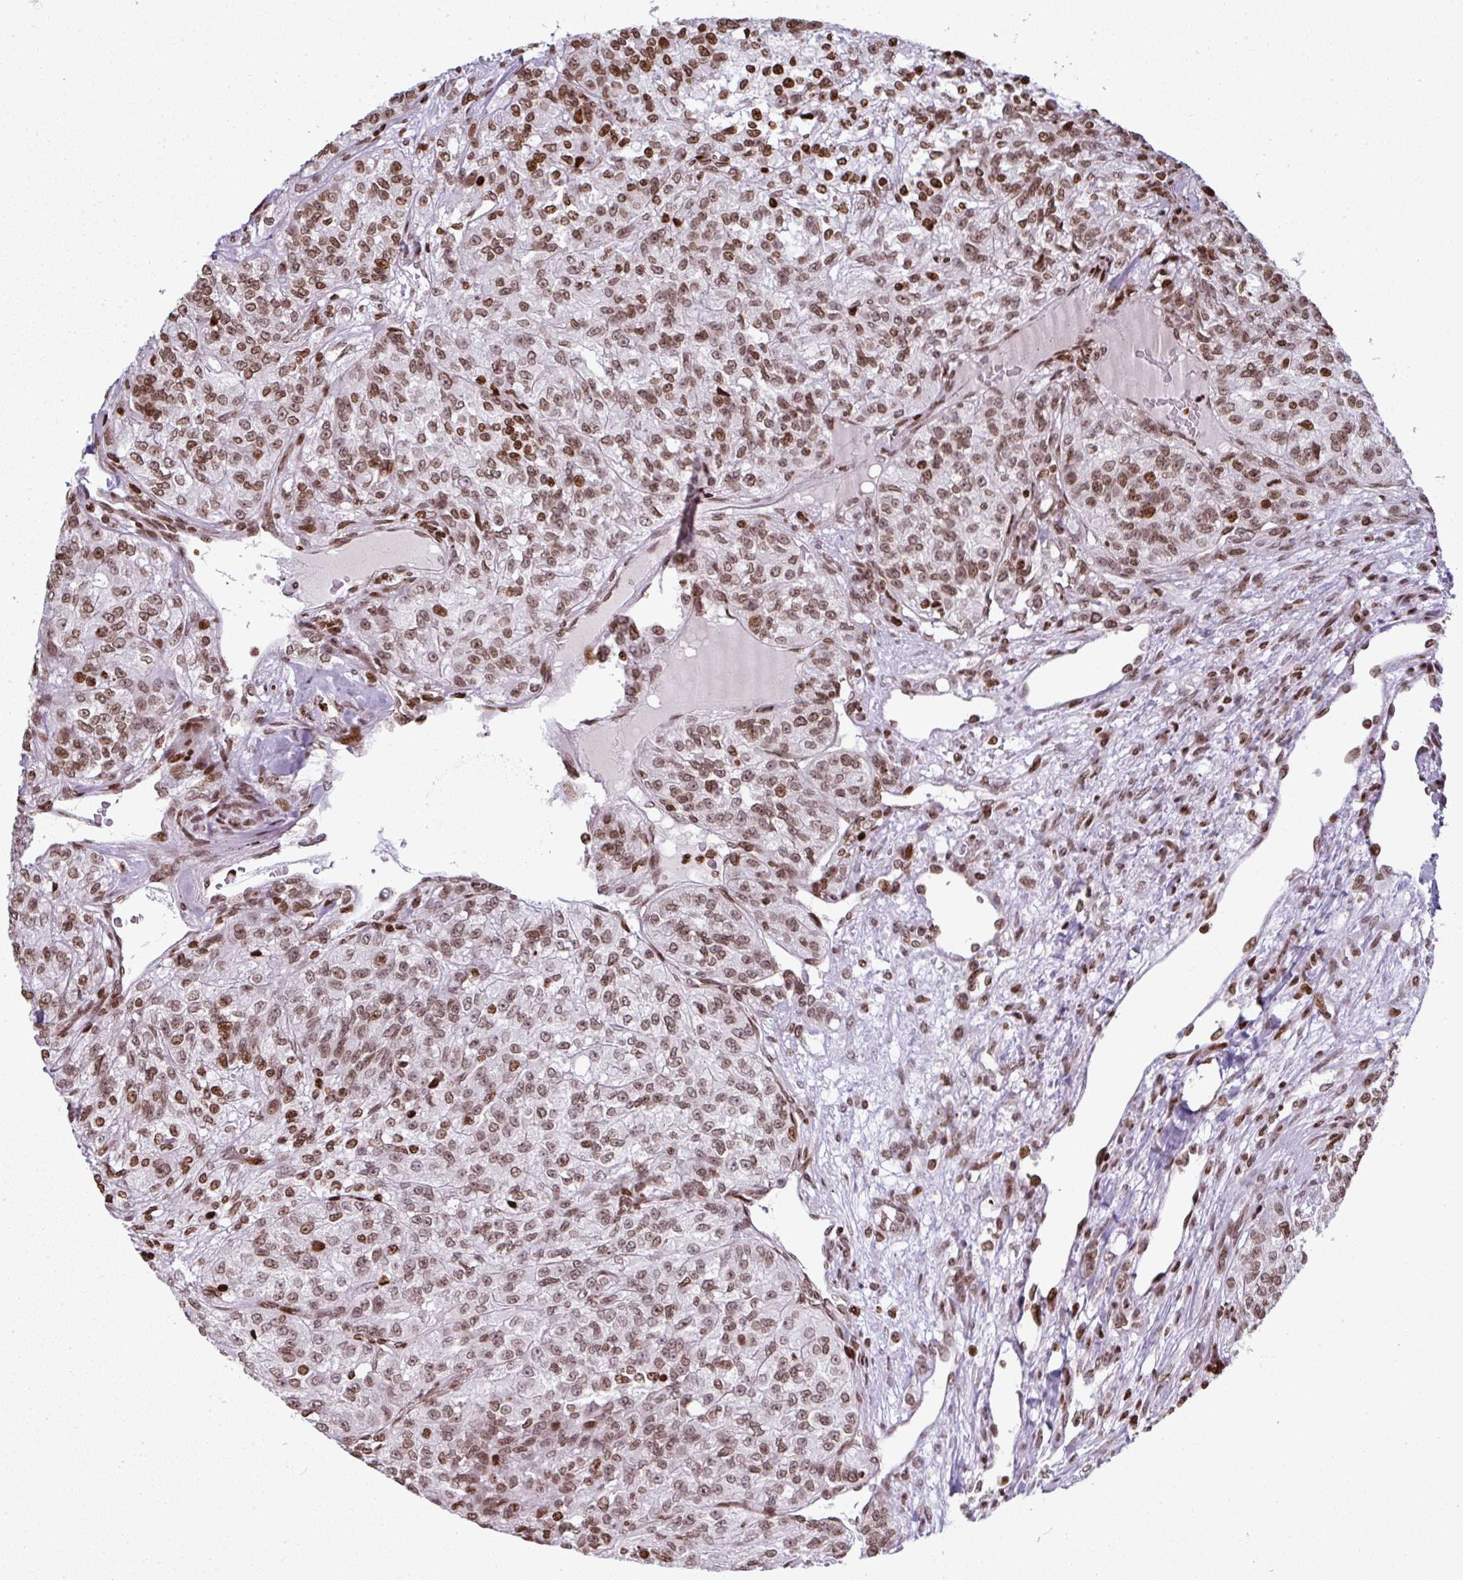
{"staining": {"intensity": "moderate", "quantity": ">75%", "location": "nuclear"}, "tissue": "renal cancer", "cell_type": "Tumor cells", "image_type": "cancer", "snomed": [{"axis": "morphology", "description": "Adenocarcinoma, NOS"}, {"axis": "topography", "description": "Kidney"}], "caption": "Moderate nuclear expression for a protein is appreciated in approximately >75% of tumor cells of renal cancer (adenocarcinoma) using immunohistochemistry (IHC).", "gene": "RASL11A", "patient": {"sex": "female", "age": 63}}